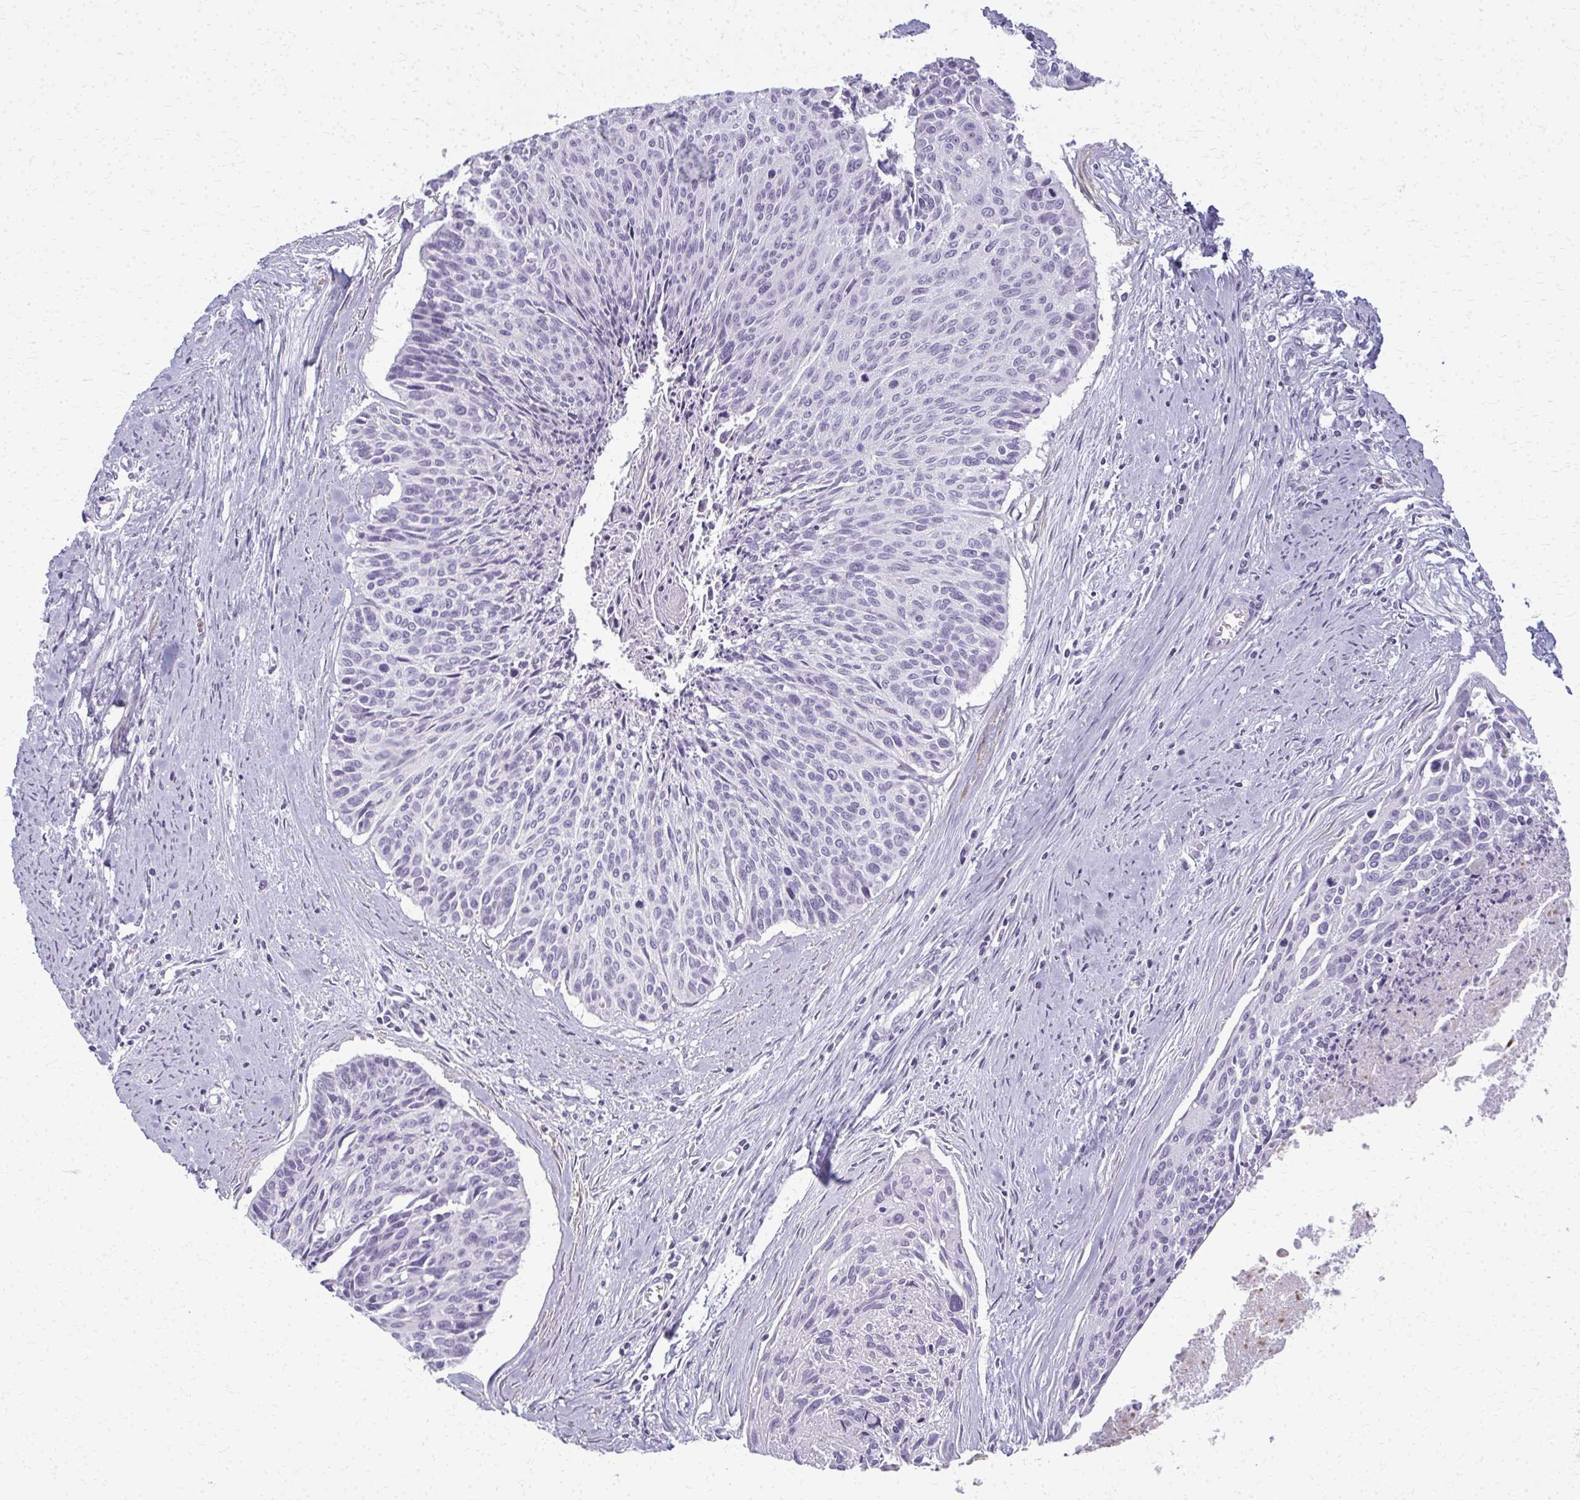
{"staining": {"intensity": "negative", "quantity": "none", "location": "none"}, "tissue": "cervical cancer", "cell_type": "Tumor cells", "image_type": "cancer", "snomed": [{"axis": "morphology", "description": "Squamous cell carcinoma, NOS"}, {"axis": "topography", "description": "Cervix"}], "caption": "This is a photomicrograph of immunohistochemistry staining of squamous cell carcinoma (cervical), which shows no expression in tumor cells.", "gene": "CA3", "patient": {"sex": "female", "age": 55}}